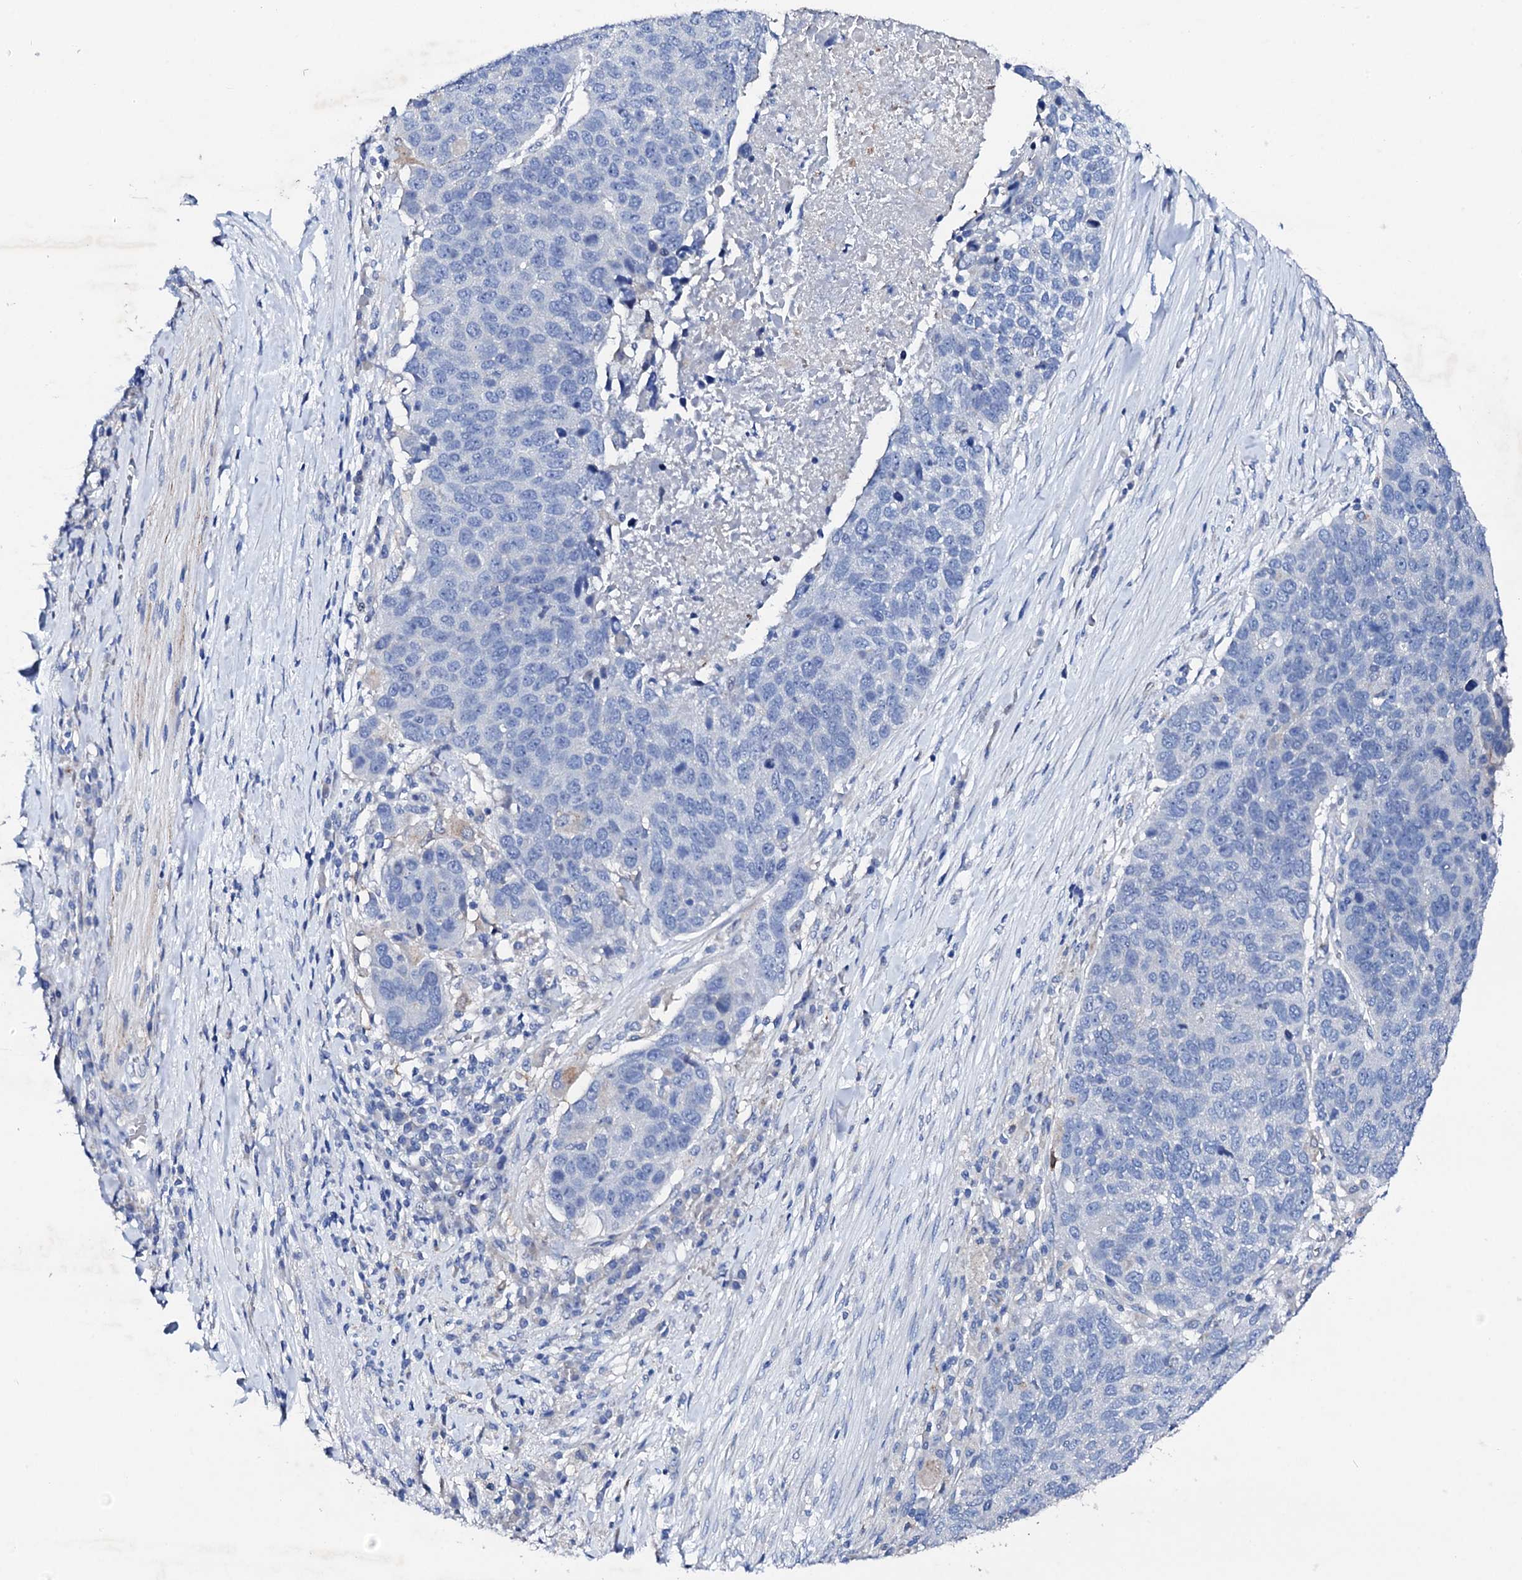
{"staining": {"intensity": "negative", "quantity": "none", "location": "none"}, "tissue": "lung cancer", "cell_type": "Tumor cells", "image_type": "cancer", "snomed": [{"axis": "morphology", "description": "Normal tissue, NOS"}, {"axis": "morphology", "description": "Squamous cell carcinoma, NOS"}, {"axis": "topography", "description": "Lymph node"}, {"axis": "topography", "description": "Lung"}], "caption": "A histopathology image of lung cancer stained for a protein shows no brown staining in tumor cells.", "gene": "TRDN", "patient": {"sex": "male", "age": 66}}